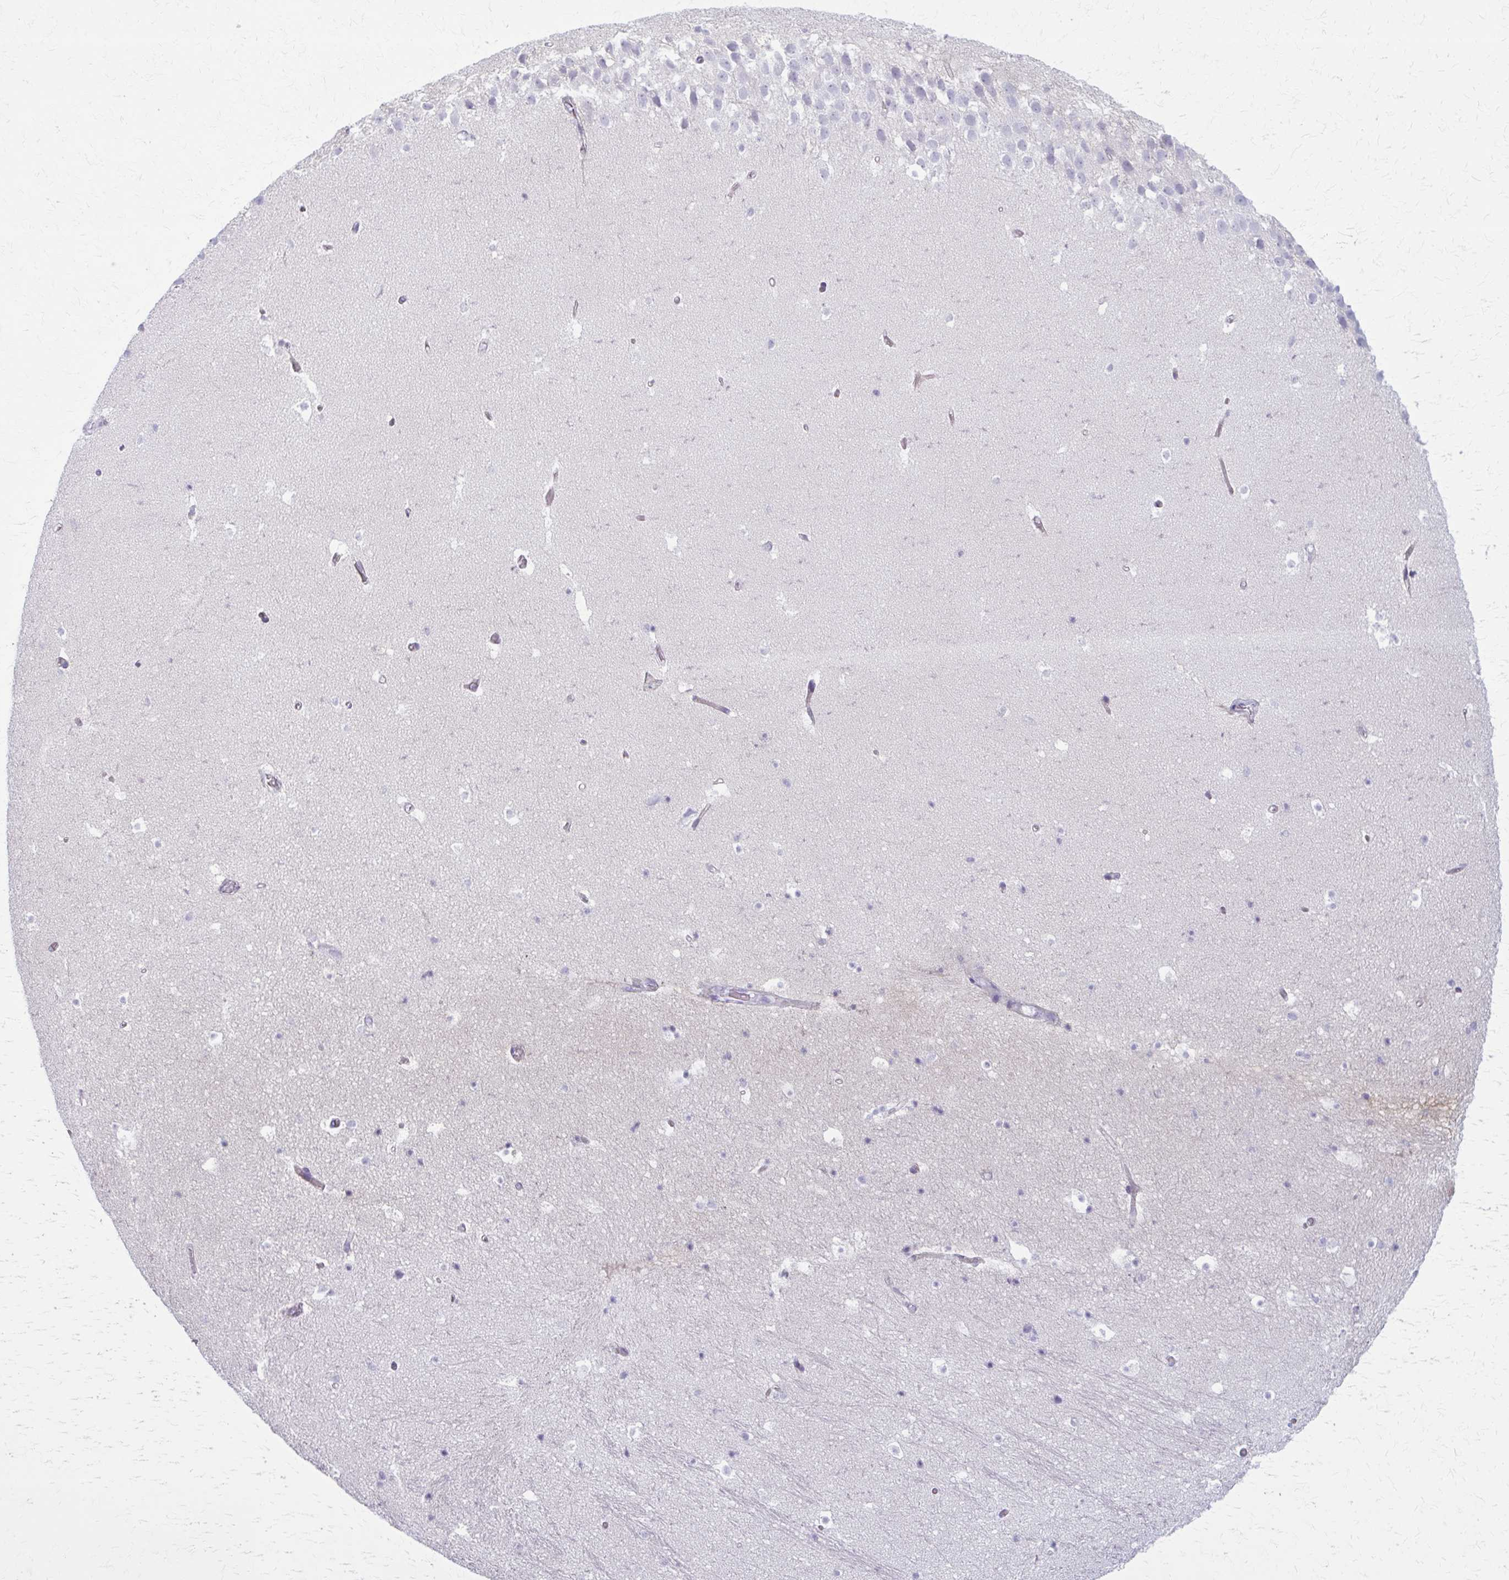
{"staining": {"intensity": "negative", "quantity": "none", "location": "none"}, "tissue": "hippocampus", "cell_type": "Glial cells", "image_type": "normal", "snomed": [{"axis": "morphology", "description": "Normal tissue, NOS"}, {"axis": "topography", "description": "Hippocampus"}], "caption": "An image of hippocampus stained for a protein reveals no brown staining in glial cells. (DAB IHC with hematoxylin counter stain).", "gene": "CD38", "patient": {"sex": "male", "age": 26}}